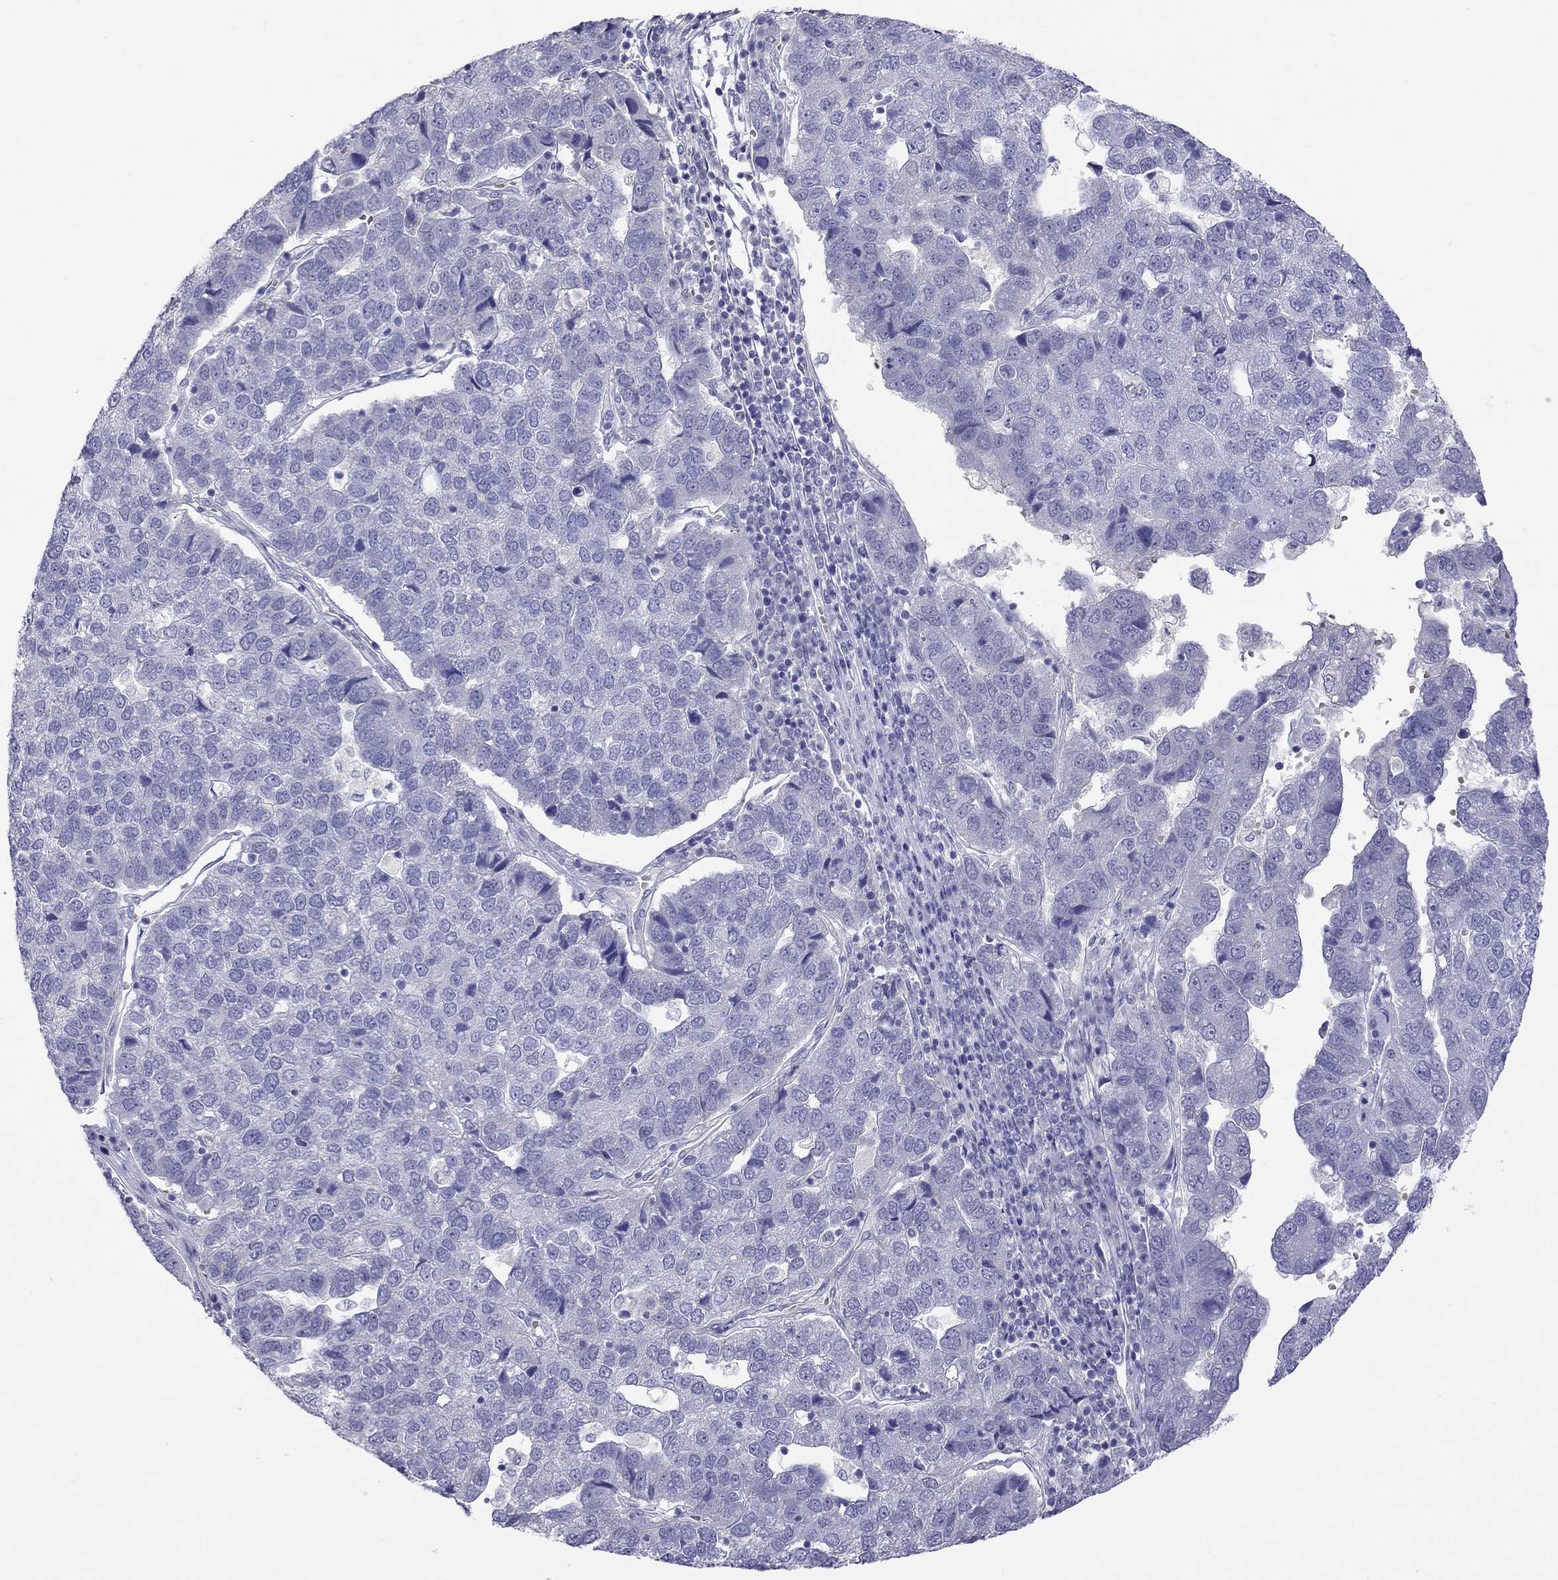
{"staining": {"intensity": "negative", "quantity": "none", "location": "none"}, "tissue": "pancreatic cancer", "cell_type": "Tumor cells", "image_type": "cancer", "snomed": [{"axis": "morphology", "description": "Adenocarcinoma, NOS"}, {"axis": "topography", "description": "Pancreas"}], "caption": "Tumor cells show no significant staining in pancreatic cancer. Nuclei are stained in blue.", "gene": "MUC16", "patient": {"sex": "female", "age": 61}}